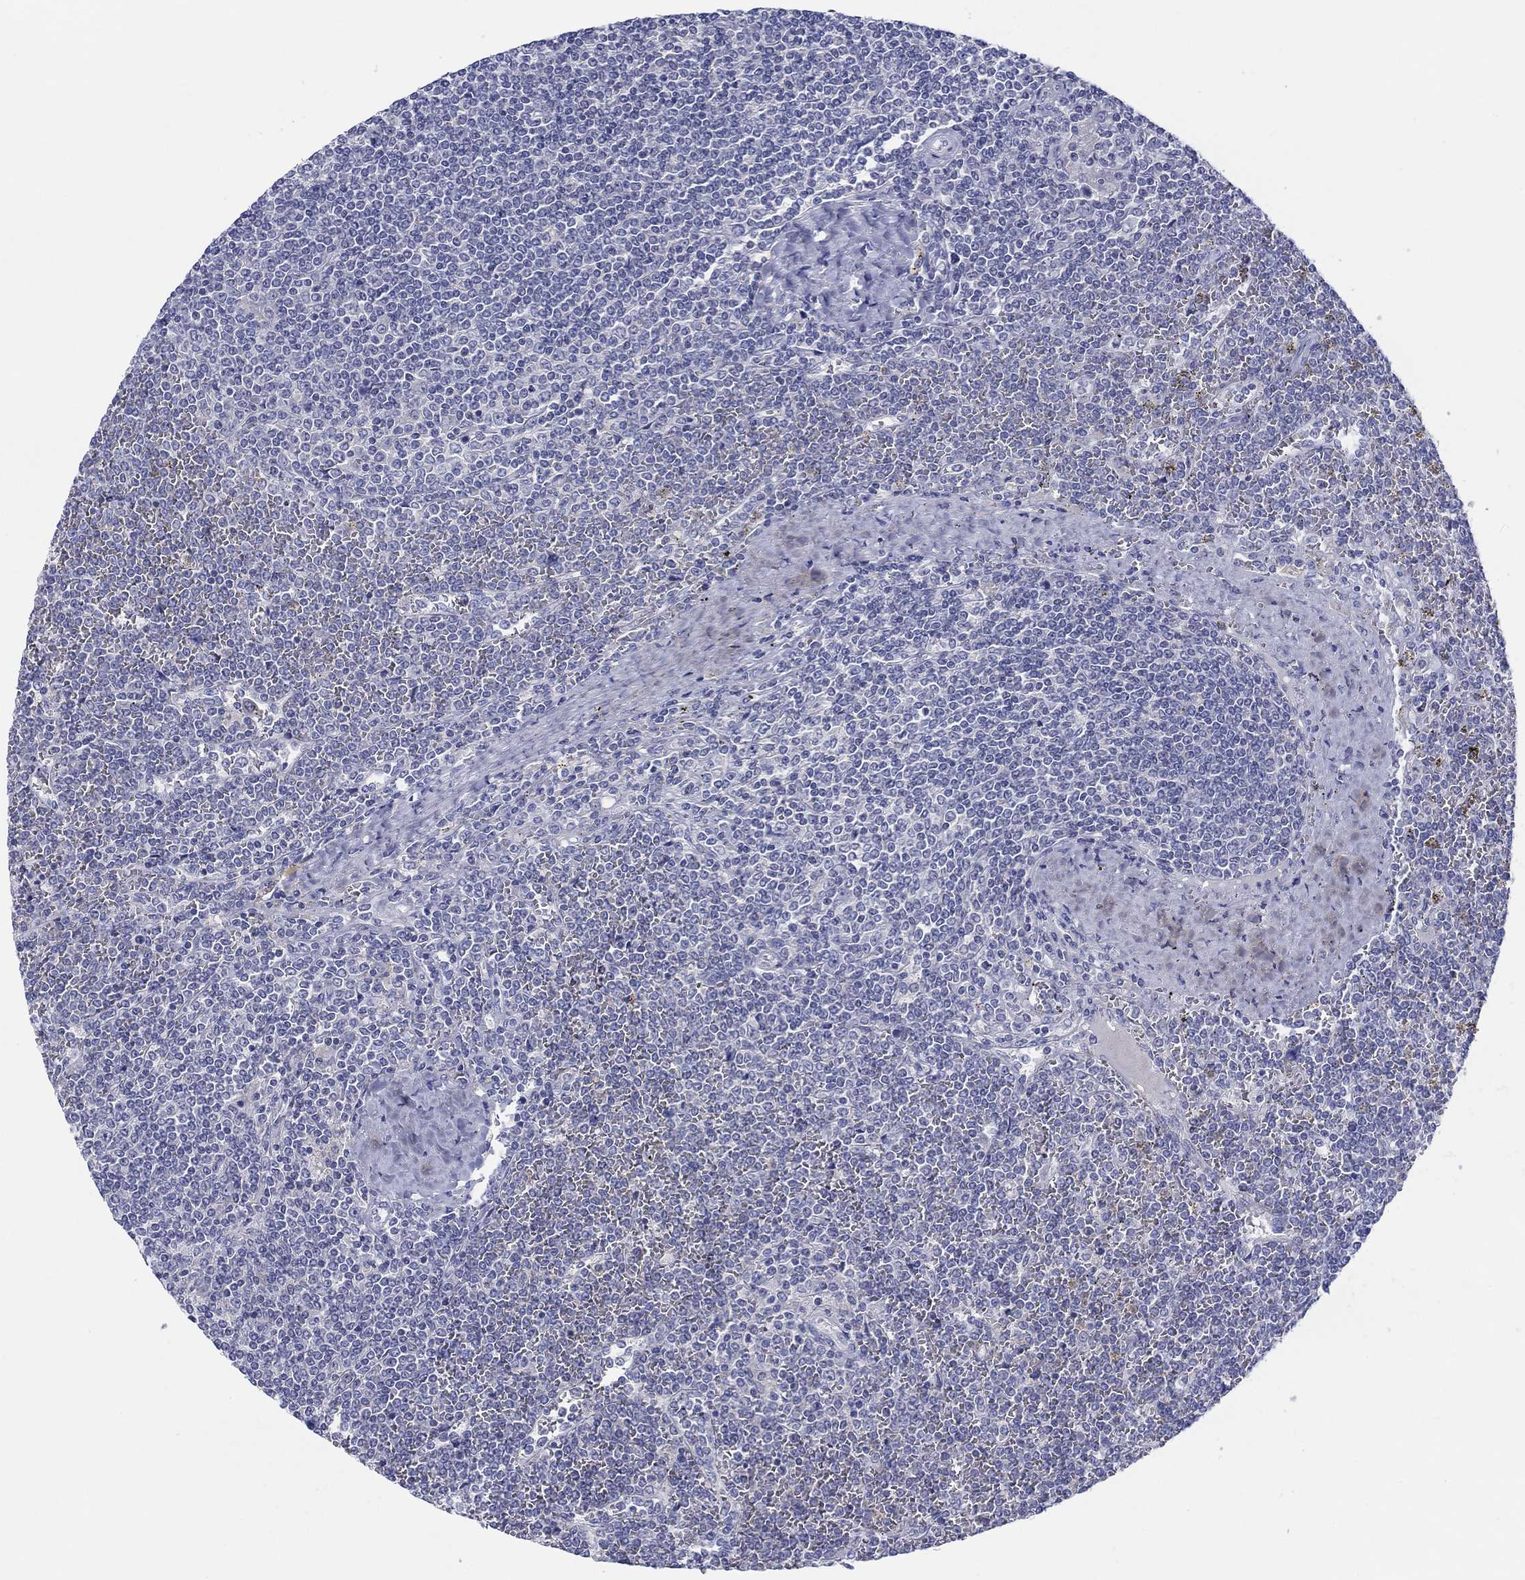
{"staining": {"intensity": "negative", "quantity": "none", "location": "none"}, "tissue": "lymphoma", "cell_type": "Tumor cells", "image_type": "cancer", "snomed": [{"axis": "morphology", "description": "Malignant lymphoma, non-Hodgkin's type, Low grade"}, {"axis": "topography", "description": "Spleen"}], "caption": "Immunohistochemistry of low-grade malignant lymphoma, non-Hodgkin's type reveals no positivity in tumor cells.", "gene": "HAPLN4", "patient": {"sex": "female", "age": 19}}